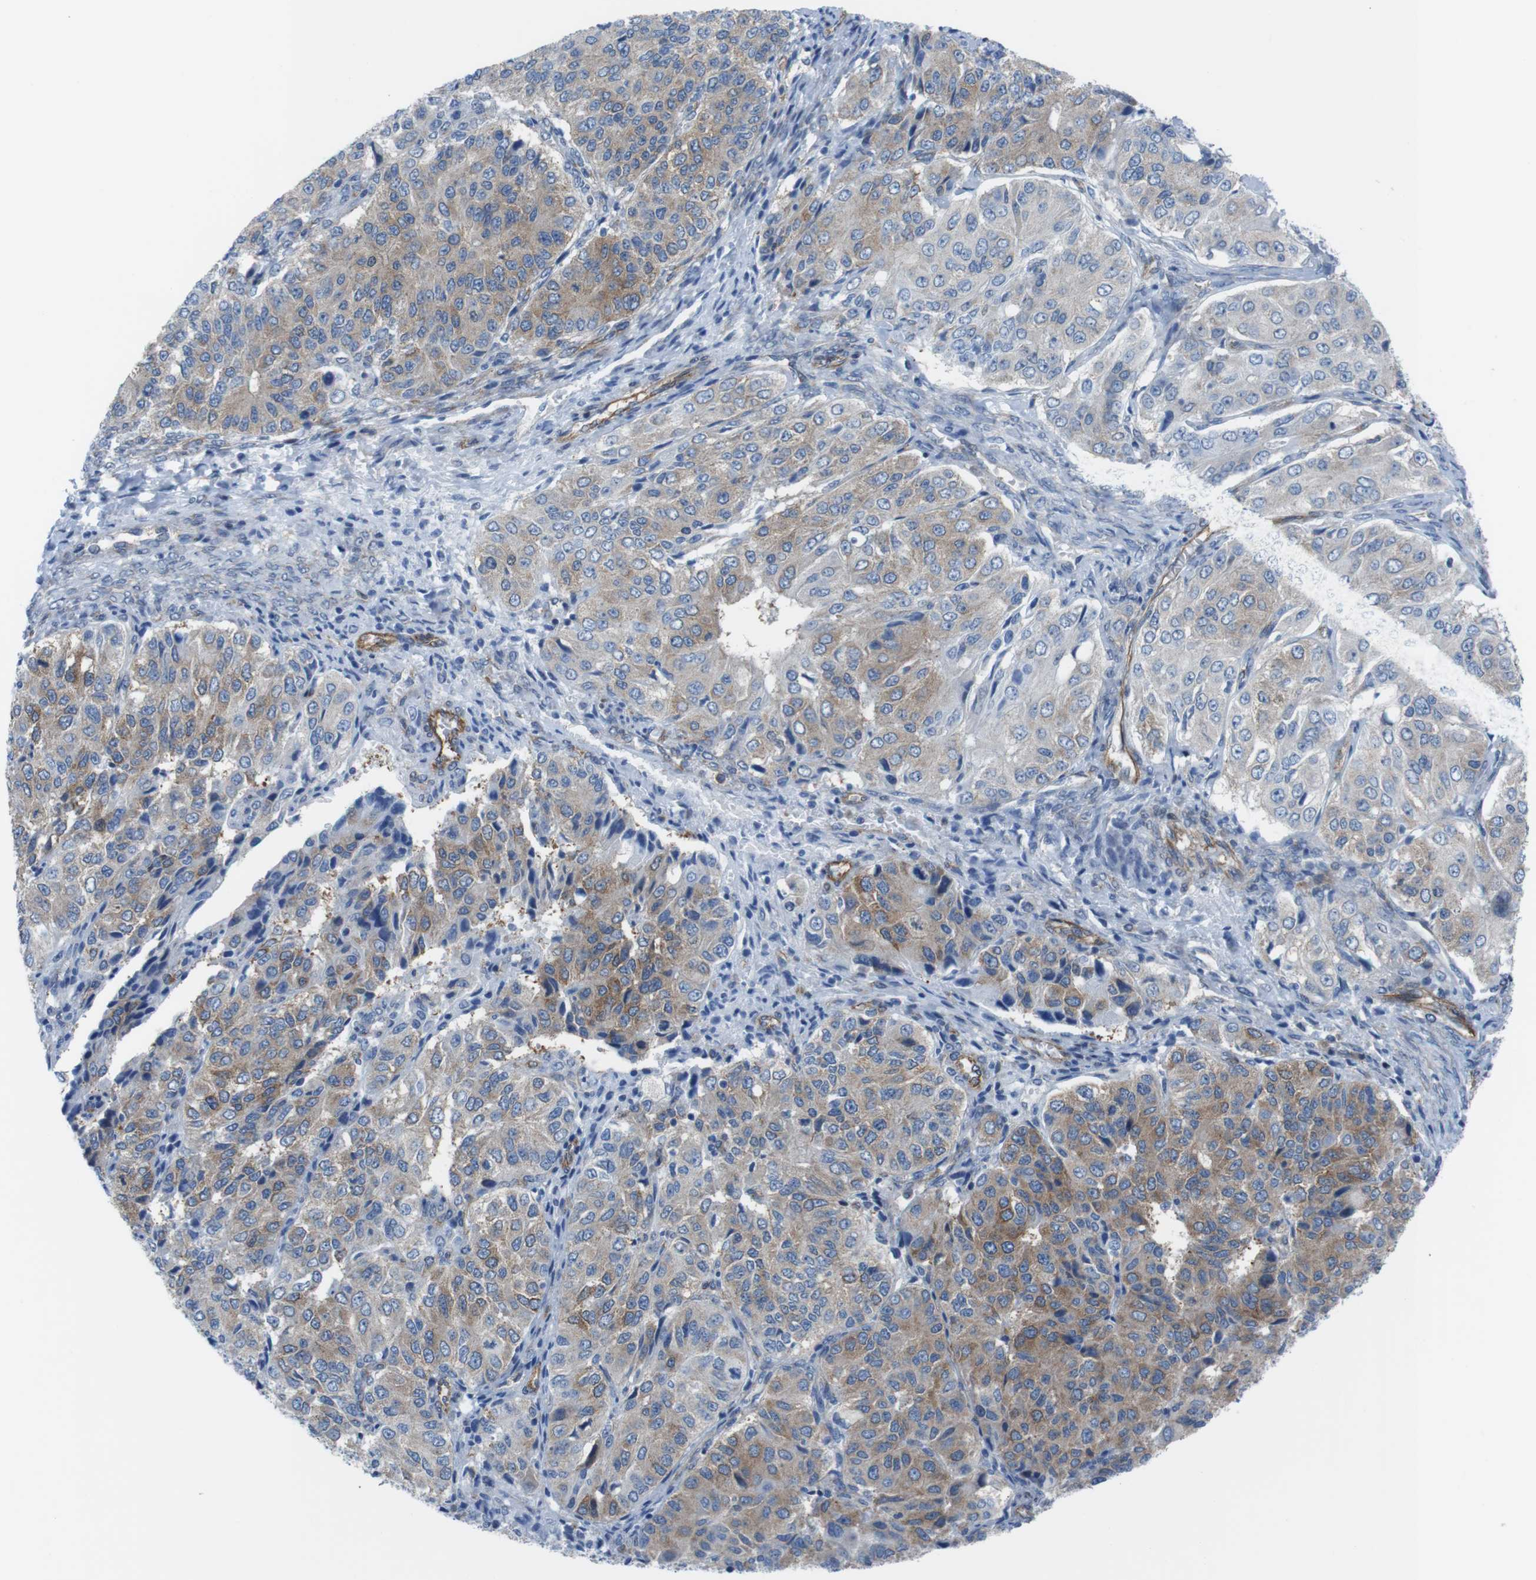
{"staining": {"intensity": "moderate", "quantity": ">75%", "location": "cytoplasmic/membranous"}, "tissue": "ovarian cancer", "cell_type": "Tumor cells", "image_type": "cancer", "snomed": [{"axis": "morphology", "description": "Carcinoma, endometroid"}, {"axis": "topography", "description": "Ovary"}], "caption": "An image of human endometroid carcinoma (ovarian) stained for a protein demonstrates moderate cytoplasmic/membranous brown staining in tumor cells. (DAB = brown stain, brightfield microscopy at high magnification).", "gene": "DIAPH2", "patient": {"sex": "female", "age": 51}}